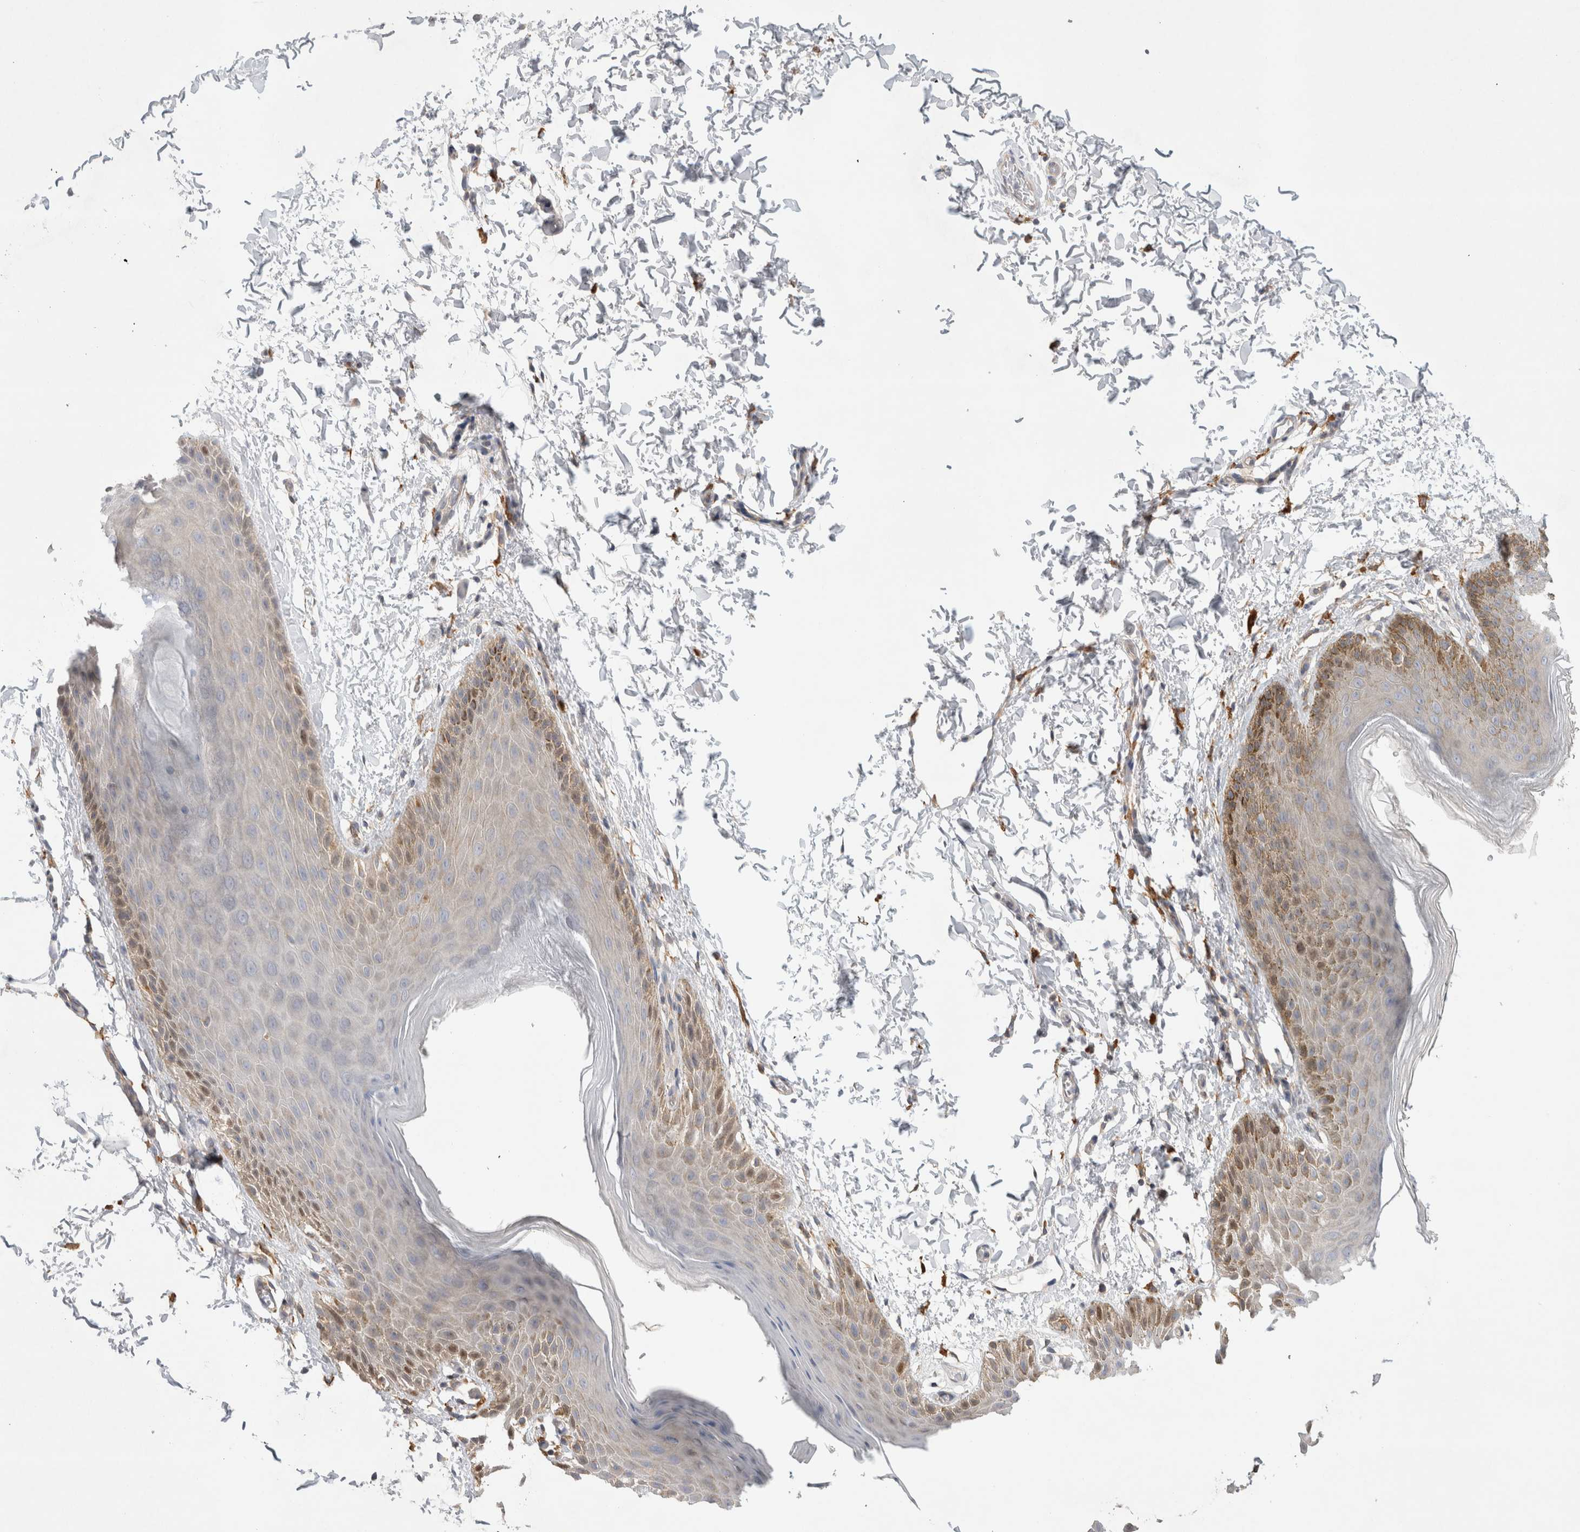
{"staining": {"intensity": "weak", "quantity": "<25%", "location": "cytoplasmic/membranous"}, "tissue": "skin", "cell_type": "Epidermal cells", "image_type": "normal", "snomed": [{"axis": "morphology", "description": "Normal tissue, NOS"}, {"axis": "topography", "description": "Anal"}, {"axis": "topography", "description": "Peripheral nerve tissue"}], "caption": "Immunohistochemistry micrograph of benign skin: skin stained with DAB demonstrates no significant protein expression in epidermal cells.", "gene": "CDCA7L", "patient": {"sex": "male", "age": 44}}